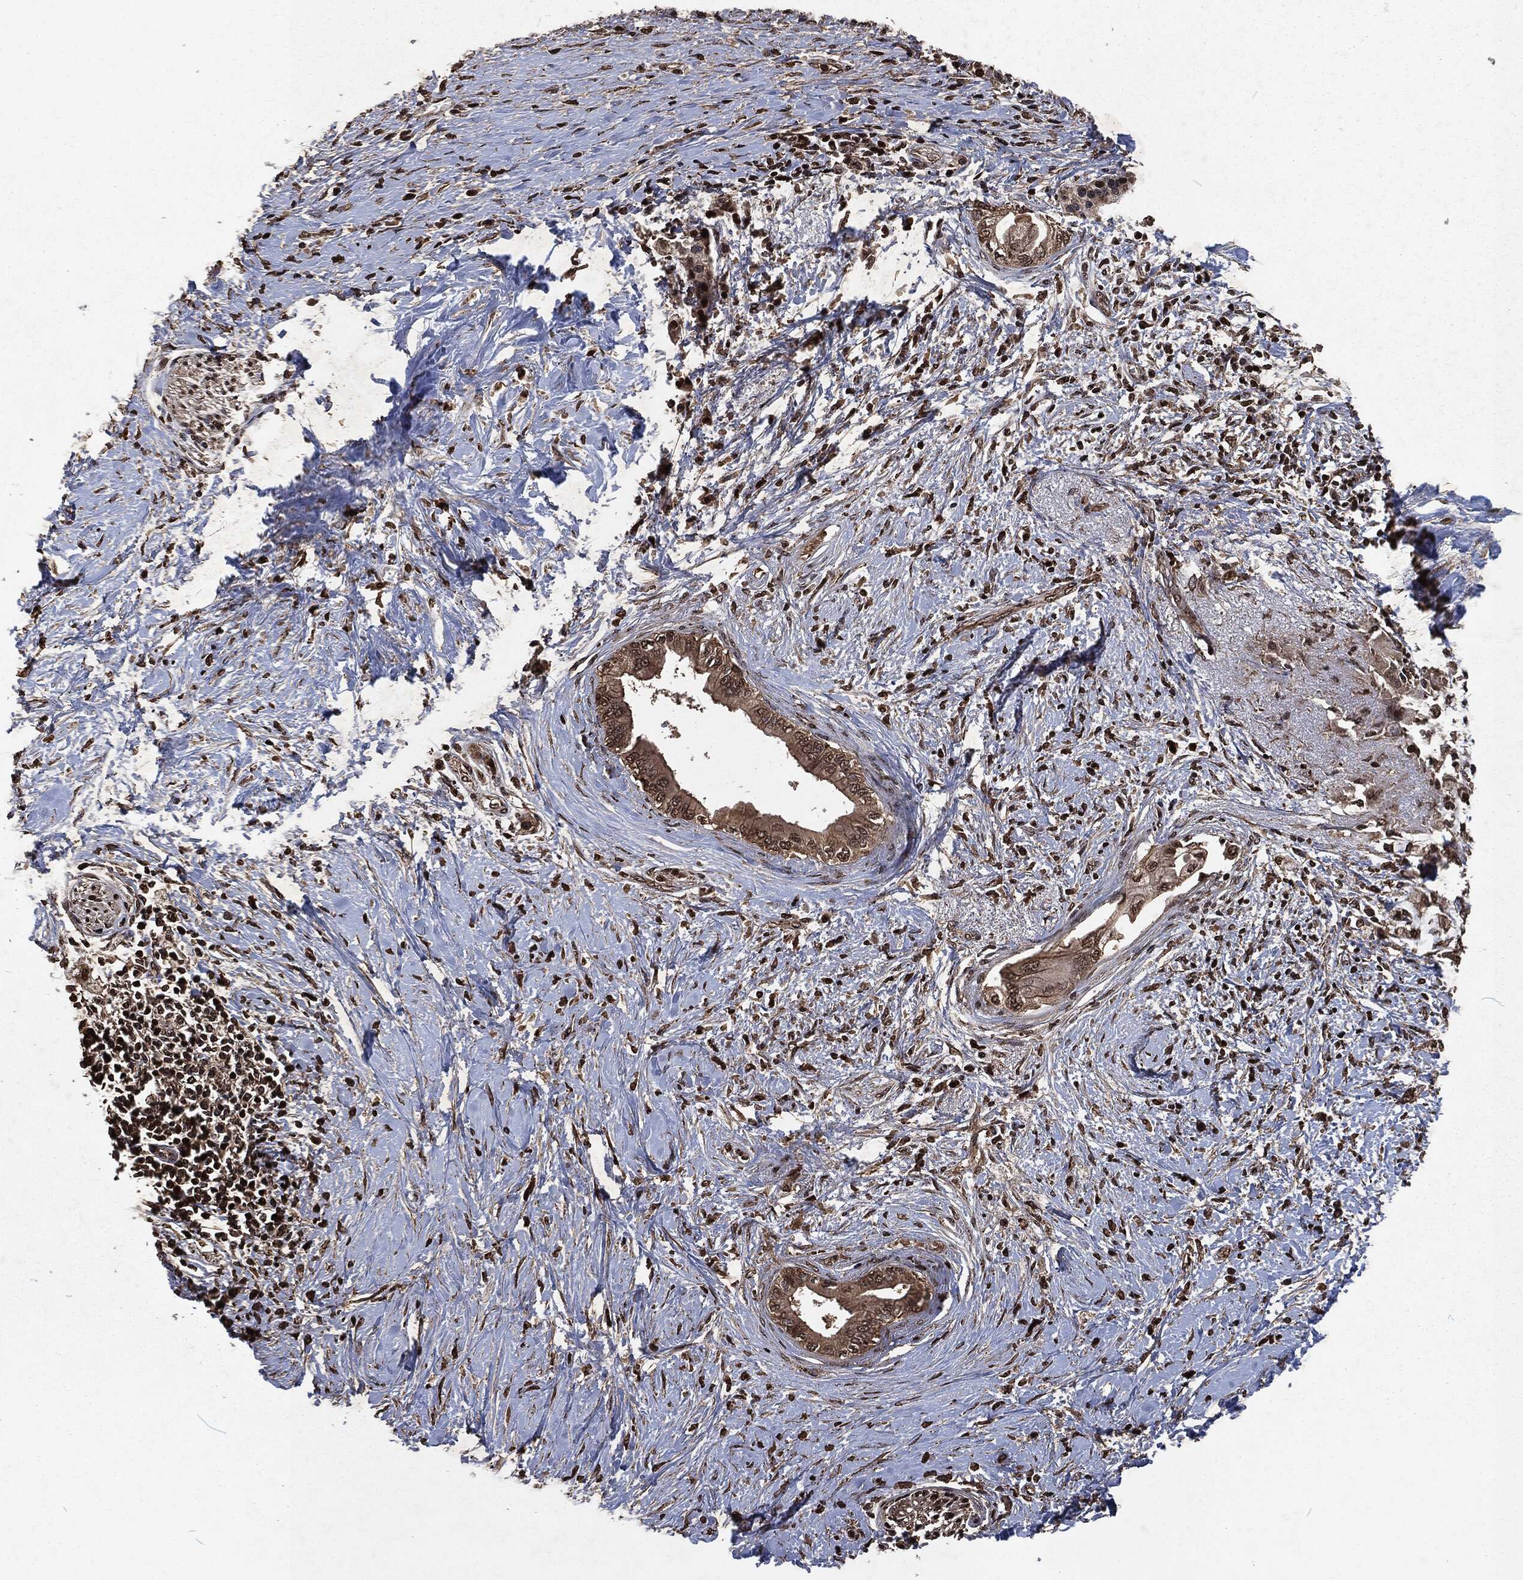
{"staining": {"intensity": "moderate", "quantity": "25%-75%", "location": "cytoplasmic/membranous,nuclear"}, "tissue": "pancreatic cancer", "cell_type": "Tumor cells", "image_type": "cancer", "snomed": [{"axis": "morphology", "description": "Normal tissue, NOS"}, {"axis": "morphology", "description": "Adenocarcinoma, NOS"}, {"axis": "topography", "description": "Pancreas"}, {"axis": "topography", "description": "Duodenum"}], "caption": "The micrograph shows a brown stain indicating the presence of a protein in the cytoplasmic/membranous and nuclear of tumor cells in adenocarcinoma (pancreatic).", "gene": "SNAI1", "patient": {"sex": "female", "age": 60}}